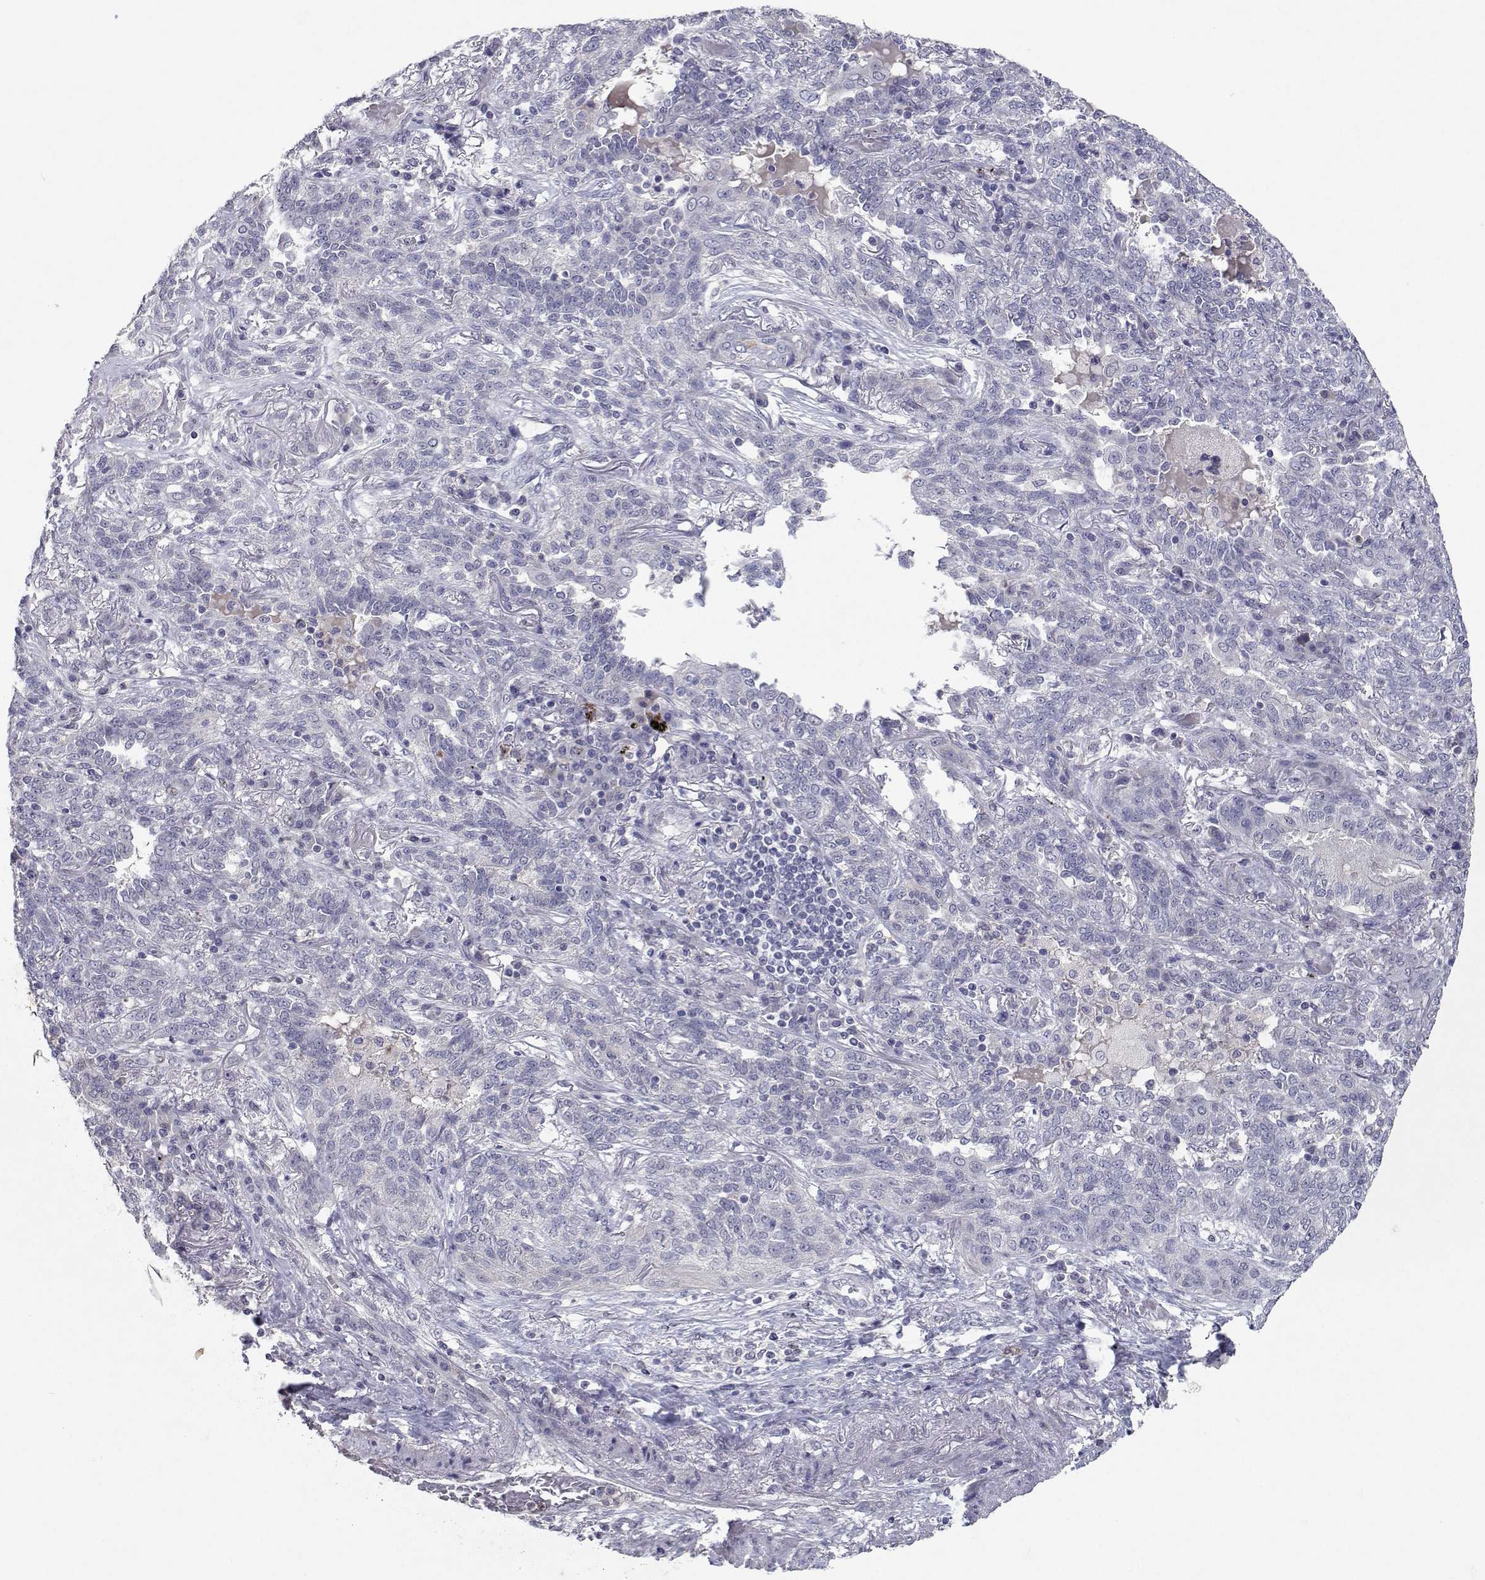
{"staining": {"intensity": "negative", "quantity": "none", "location": "none"}, "tissue": "lung cancer", "cell_type": "Tumor cells", "image_type": "cancer", "snomed": [{"axis": "morphology", "description": "Squamous cell carcinoma, NOS"}, {"axis": "topography", "description": "Lung"}], "caption": "High magnification brightfield microscopy of squamous cell carcinoma (lung) stained with DAB (3,3'-diaminobenzidine) (brown) and counterstained with hematoxylin (blue): tumor cells show no significant staining.", "gene": "RBPJL", "patient": {"sex": "female", "age": 70}}